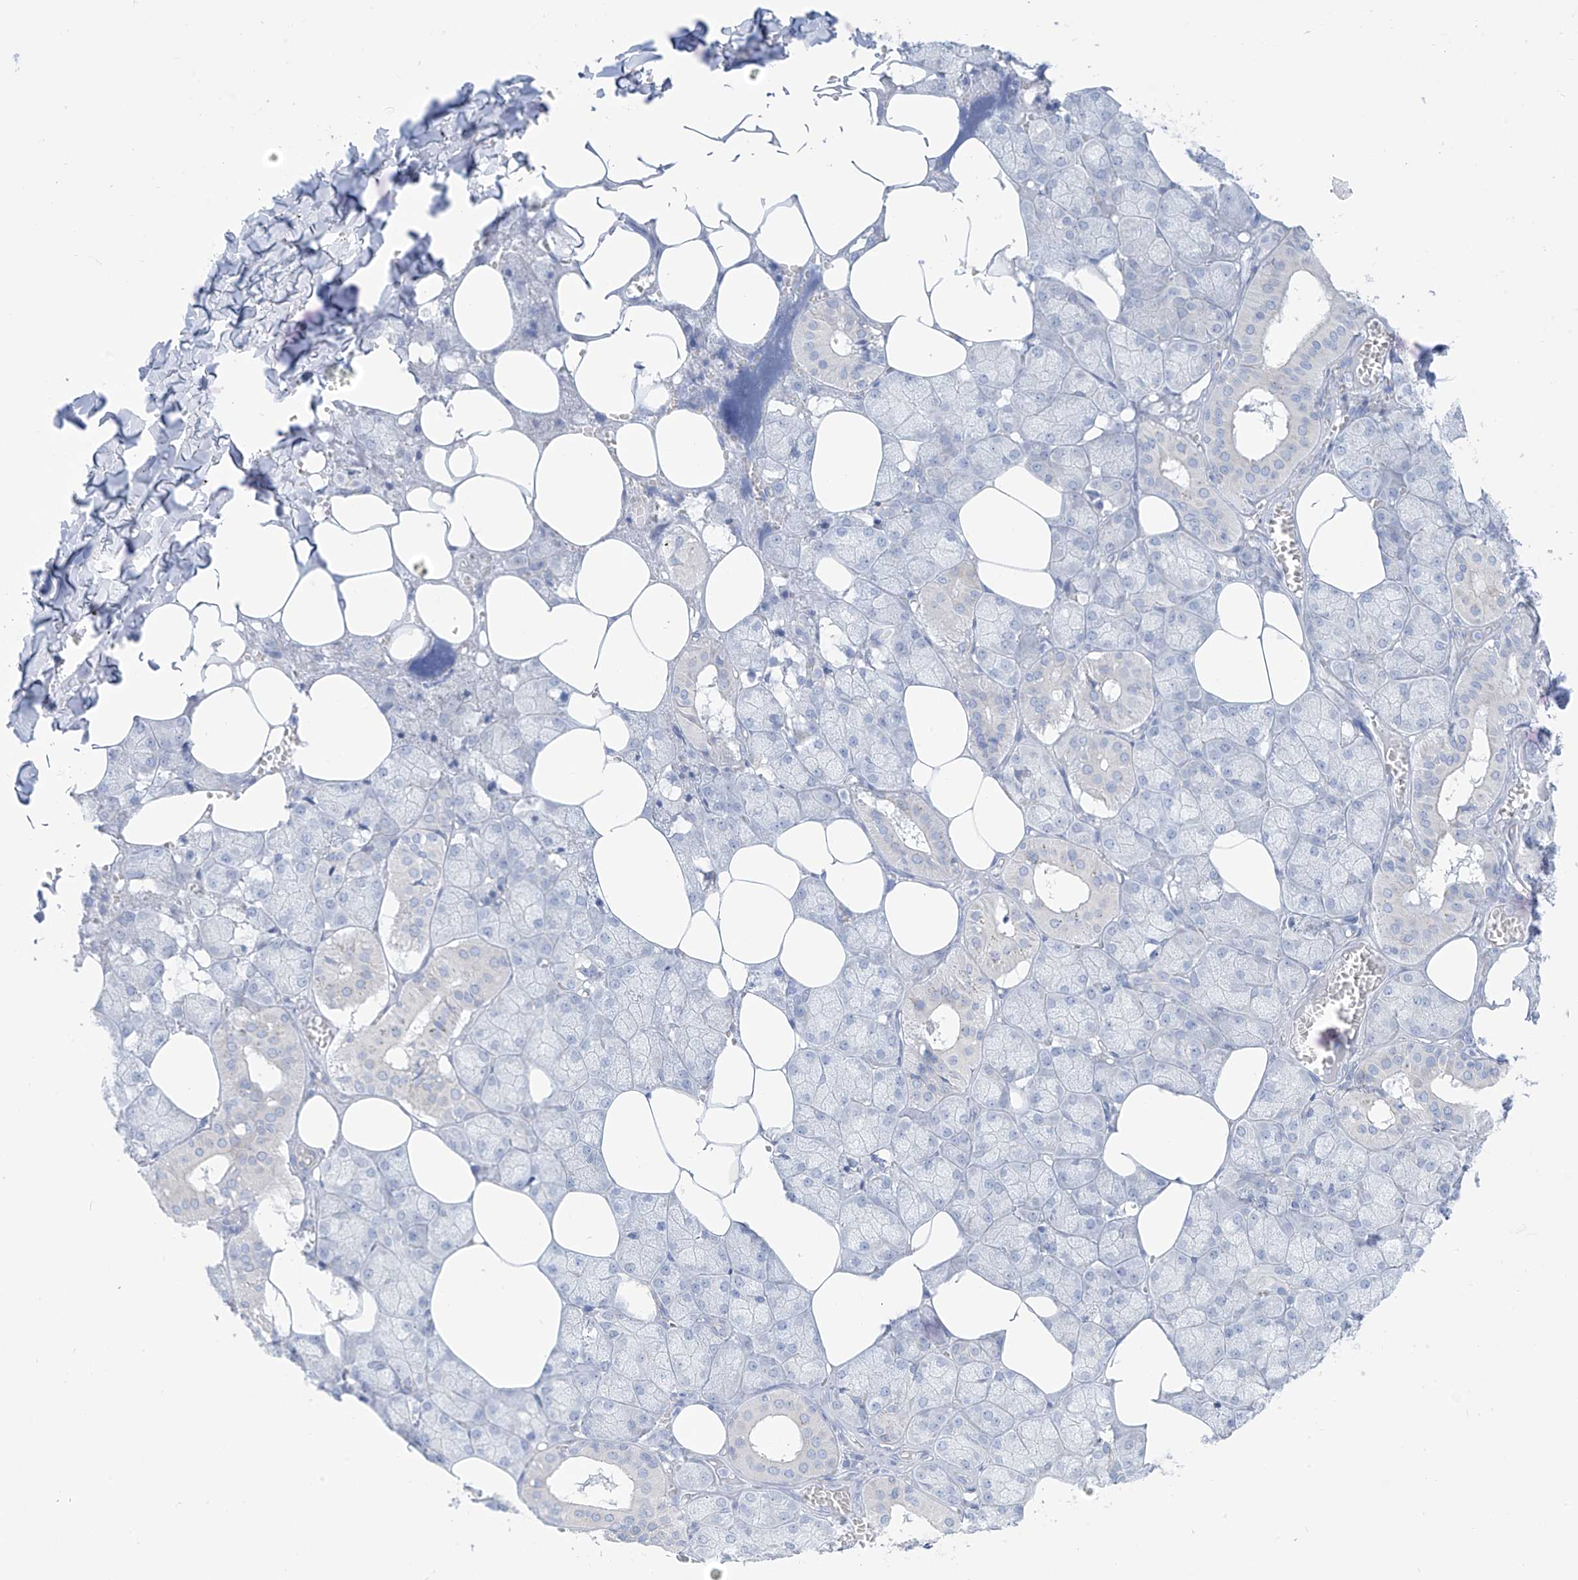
{"staining": {"intensity": "negative", "quantity": "none", "location": "none"}, "tissue": "salivary gland", "cell_type": "Glandular cells", "image_type": "normal", "snomed": [{"axis": "morphology", "description": "Normal tissue, NOS"}, {"axis": "topography", "description": "Salivary gland"}], "caption": "High power microscopy histopathology image of an IHC image of normal salivary gland, revealing no significant expression in glandular cells.", "gene": "RCN2", "patient": {"sex": "male", "age": 62}}